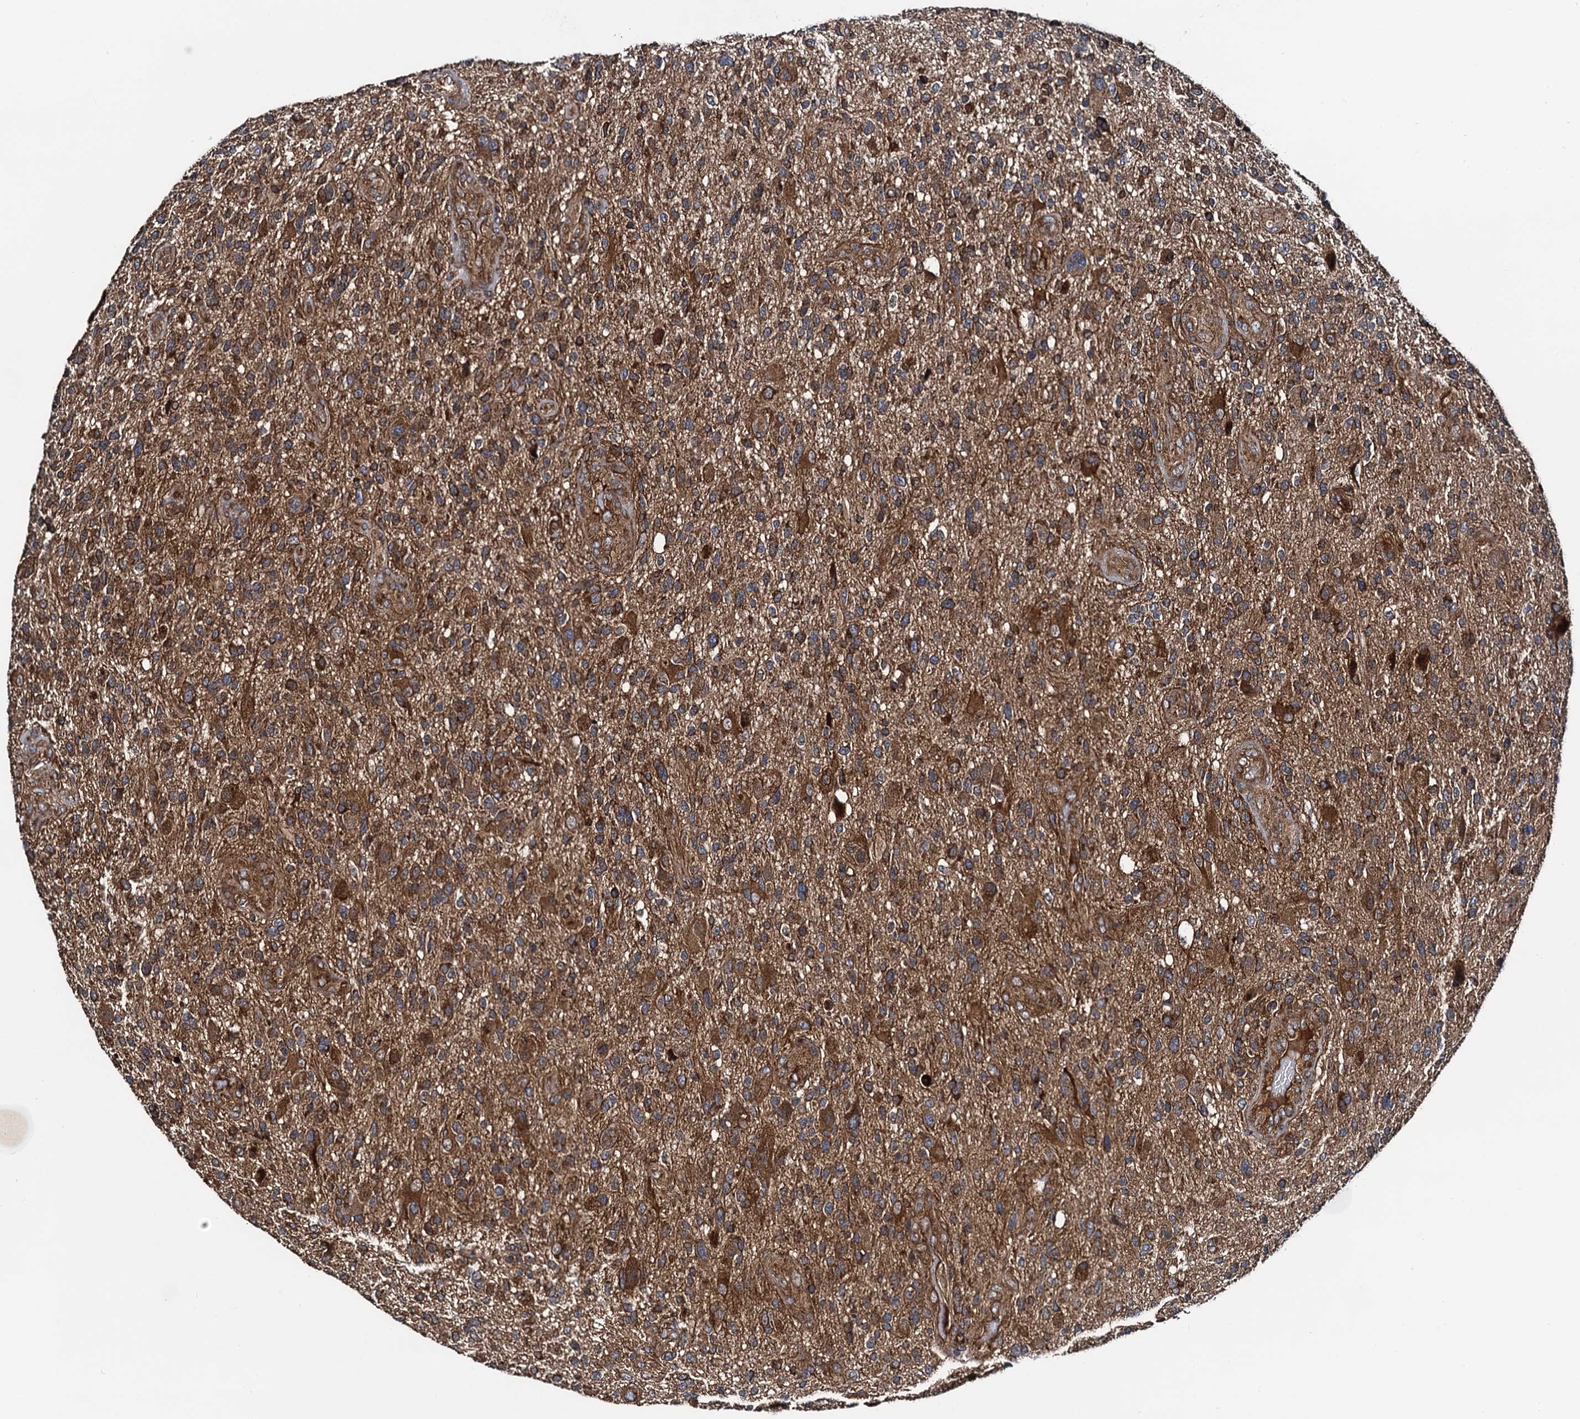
{"staining": {"intensity": "moderate", "quantity": ">75%", "location": "cytoplasmic/membranous"}, "tissue": "glioma", "cell_type": "Tumor cells", "image_type": "cancer", "snomed": [{"axis": "morphology", "description": "Glioma, malignant, High grade"}, {"axis": "topography", "description": "Brain"}], "caption": "Malignant glioma (high-grade) stained with immunohistochemistry displays moderate cytoplasmic/membranous positivity in about >75% of tumor cells. (DAB (3,3'-diaminobenzidine) IHC with brightfield microscopy, high magnification).", "gene": "NEK1", "patient": {"sex": "male", "age": 47}}